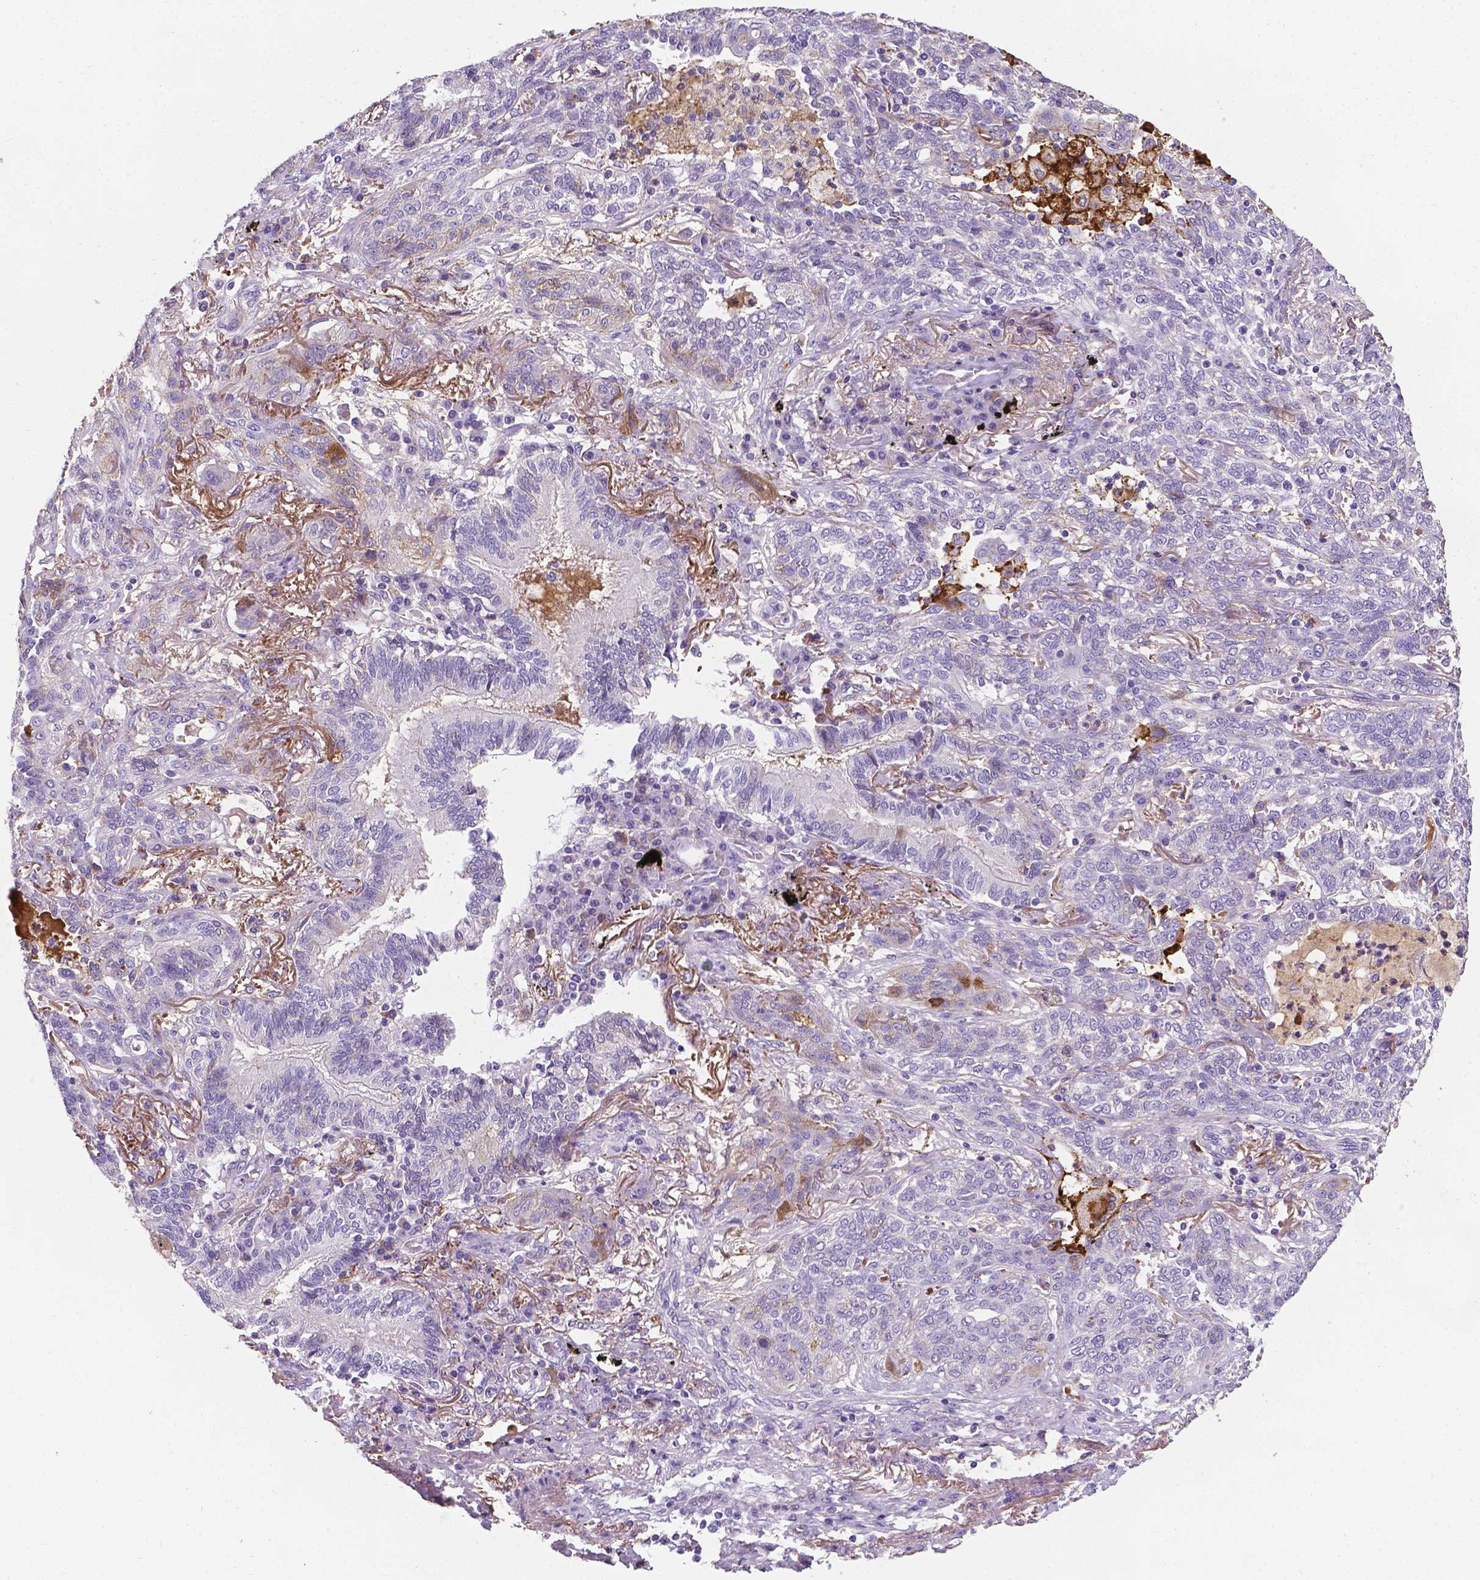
{"staining": {"intensity": "negative", "quantity": "none", "location": "none"}, "tissue": "lung cancer", "cell_type": "Tumor cells", "image_type": "cancer", "snomed": [{"axis": "morphology", "description": "Squamous cell carcinoma, NOS"}, {"axis": "topography", "description": "Lung"}], "caption": "This is a histopathology image of immunohistochemistry (IHC) staining of lung squamous cell carcinoma, which shows no positivity in tumor cells. (DAB immunohistochemistry, high magnification).", "gene": "APOE", "patient": {"sex": "female", "age": 70}}